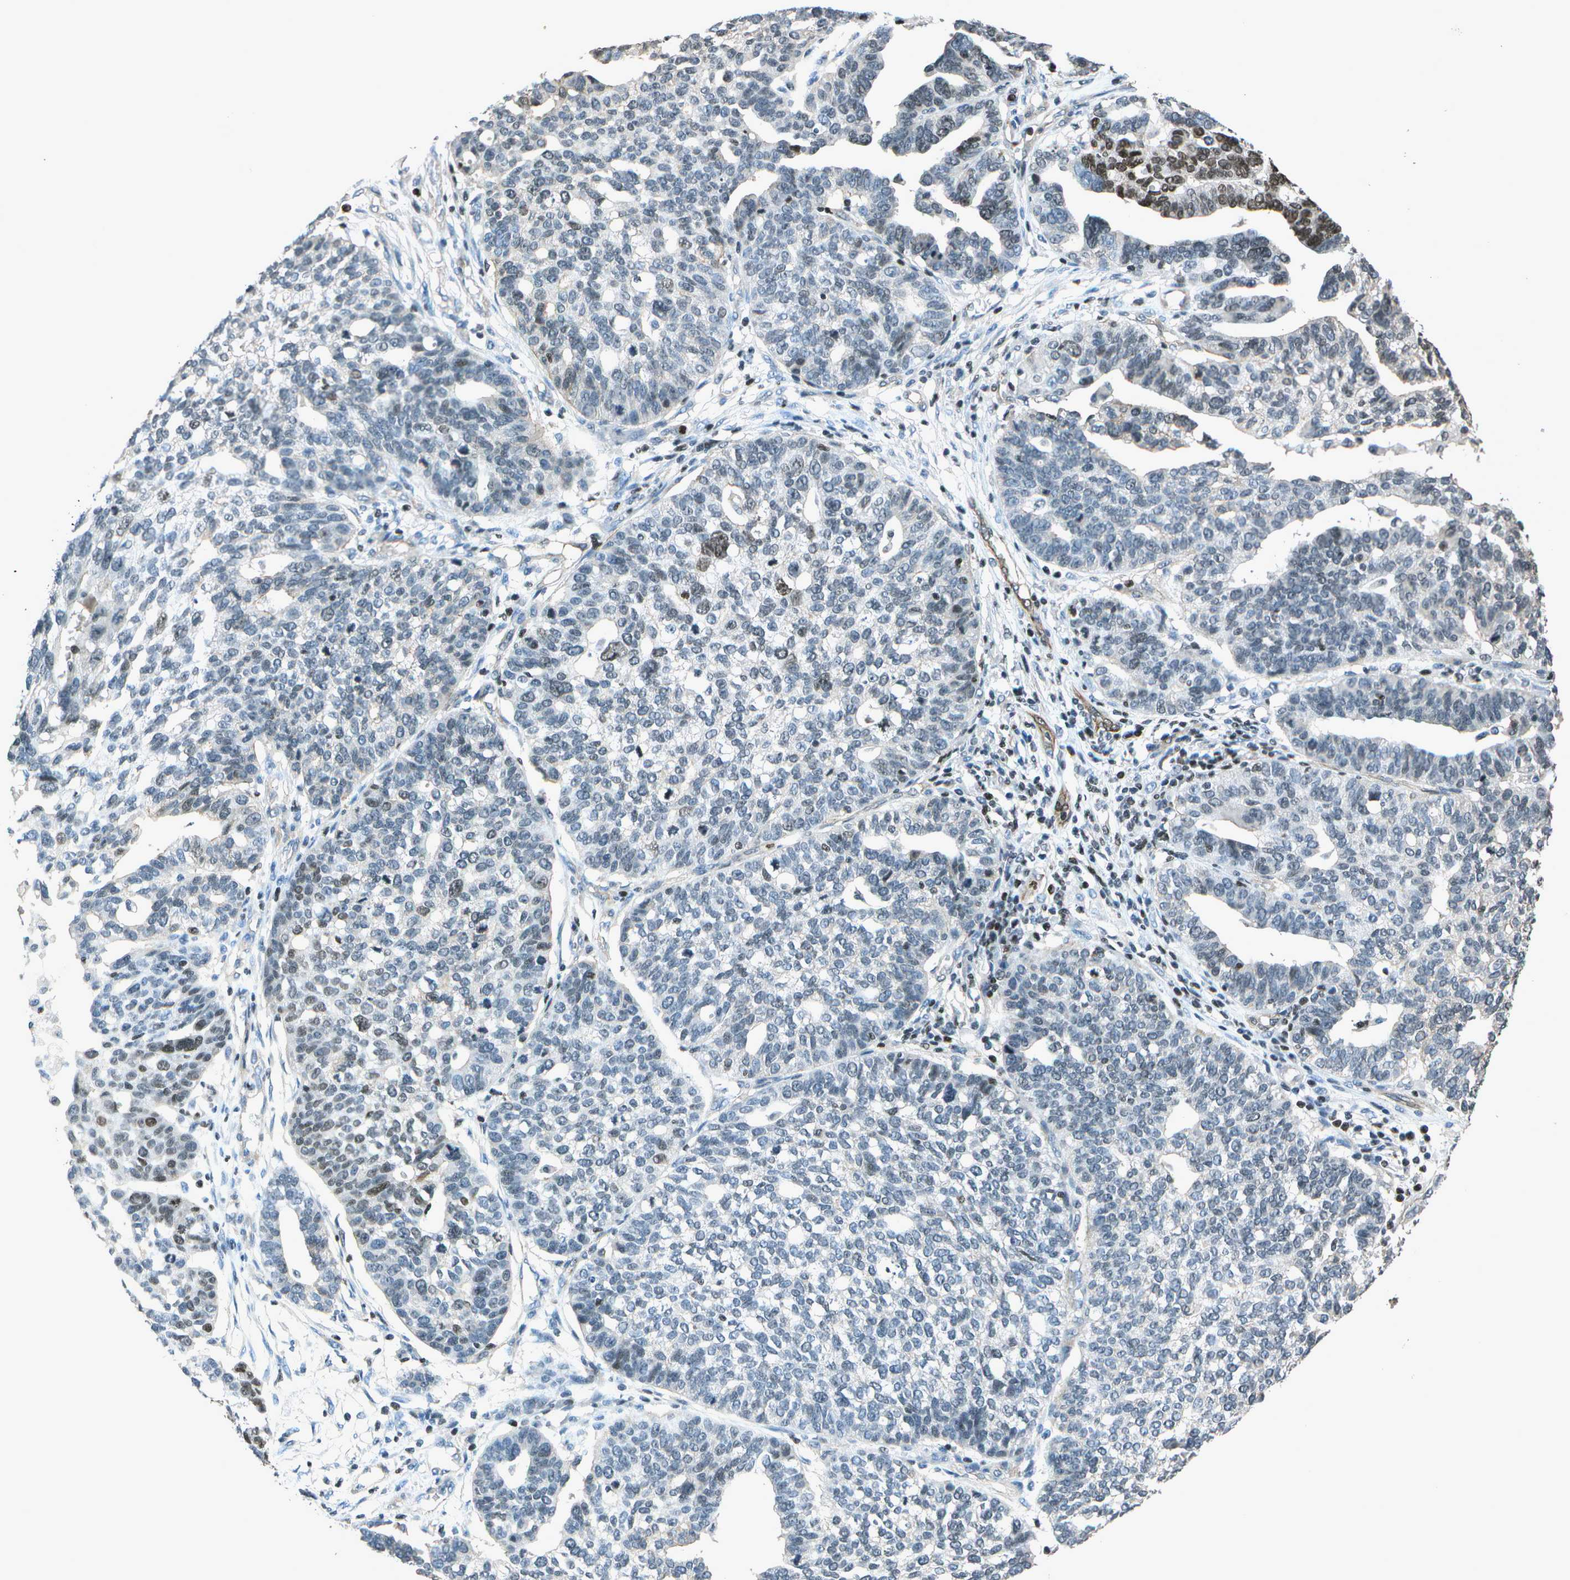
{"staining": {"intensity": "strong", "quantity": "<25%", "location": "nuclear"}, "tissue": "ovarian cancer", "cell_type": "Tumor cells", "image_type": "cancer", "snomed": [{"axis": "morphology", "description": "Cystadenocarcinoma, serous, NOS"}, {"axis": "topography", "description": "Ovary"}], "caption": "Protein staining of serous cystadenocarcinoma (ovarian) tissue exhibits strong nuclear staining in about <25% of tumor cells.", "gene": "PDLIM1", "patient": {"sex": "female", "age": 59}}